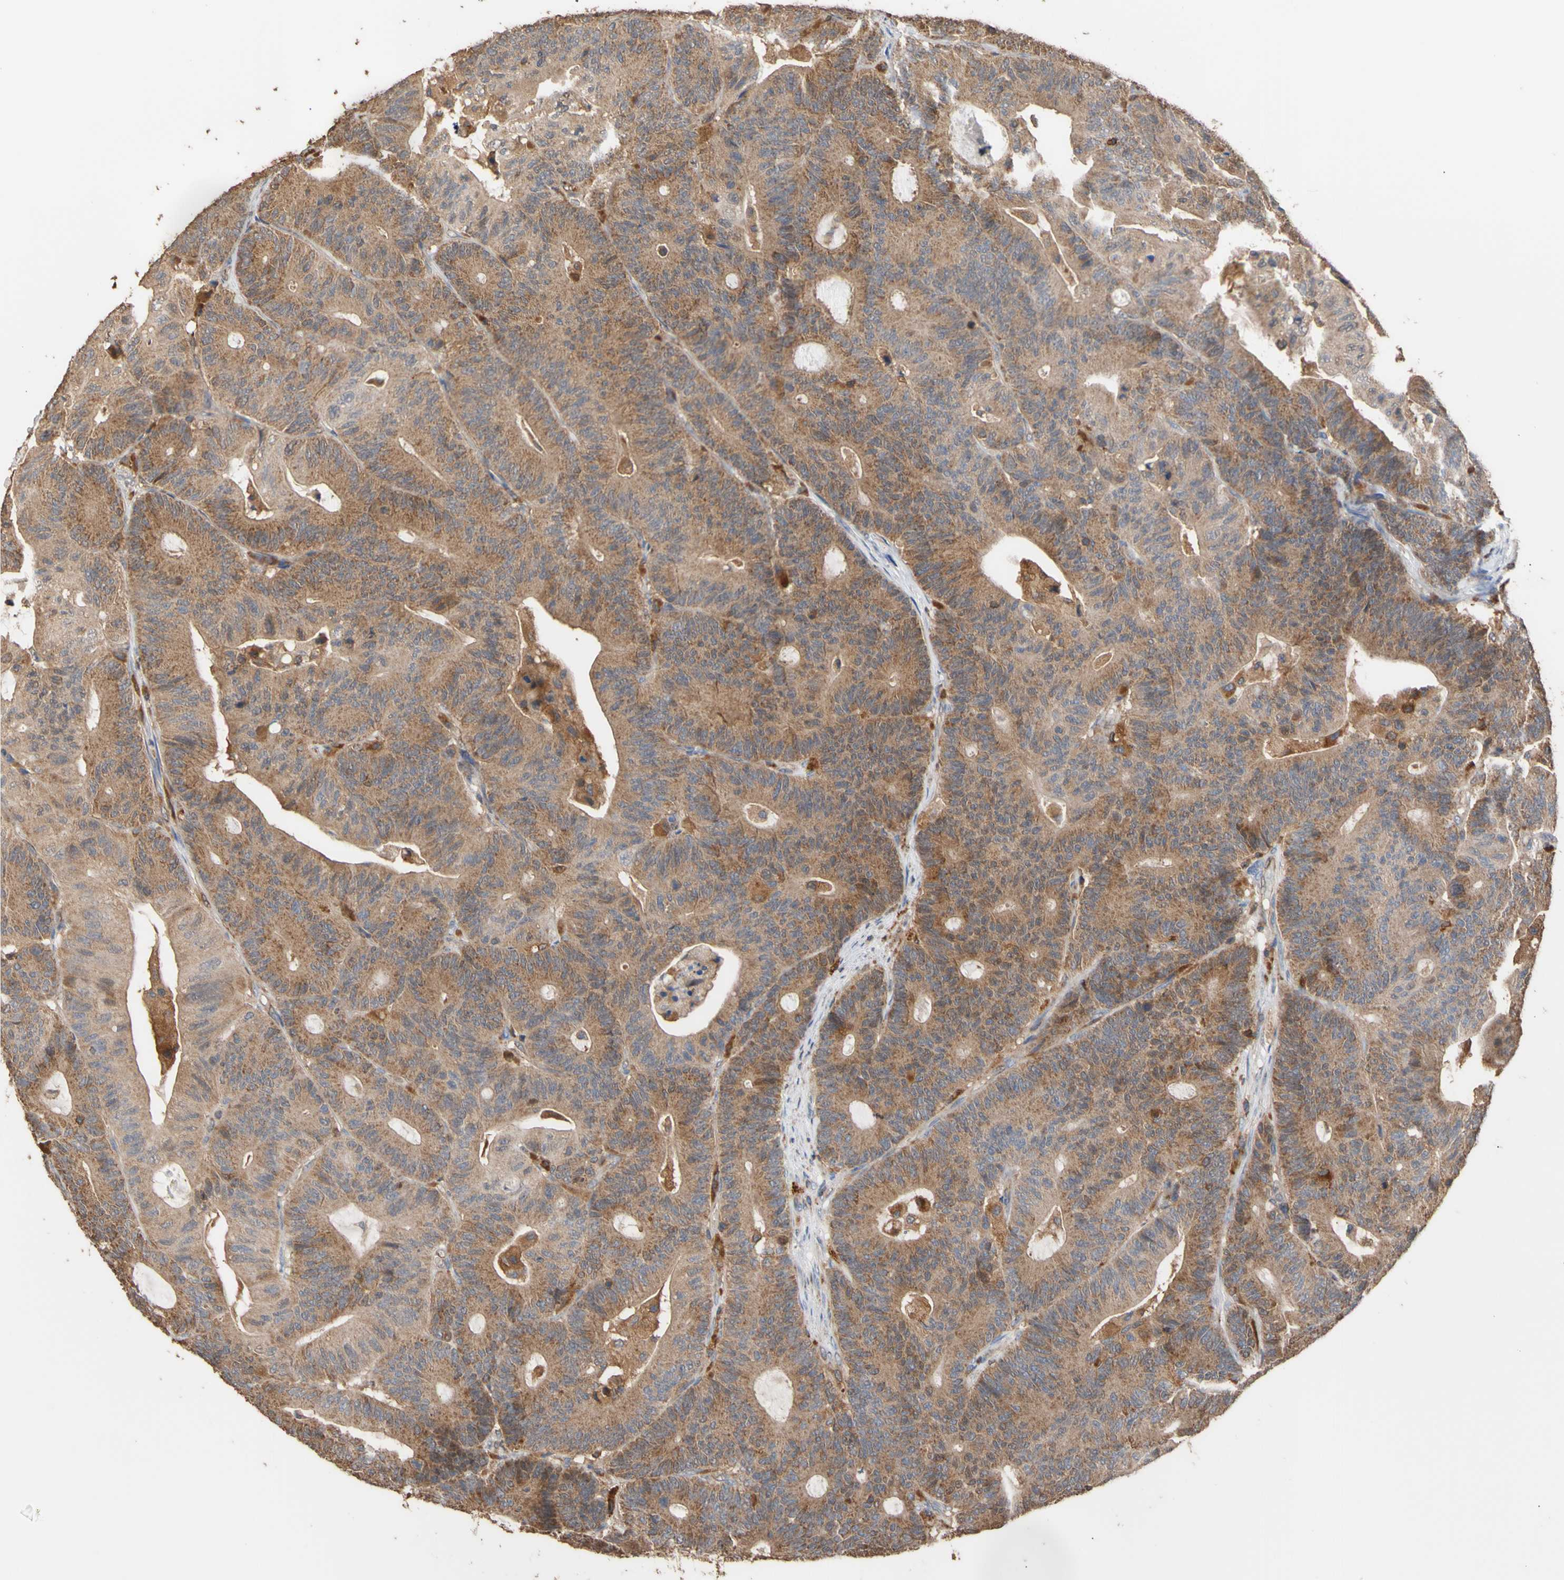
{"staining": {"intensity": "moderate", "quantity": ">75%", "location": "cytoplasmic/membranous"}, "tissue": "colorectal cancer", "cell_type": "Tumor cells", "image_type": "cancer", "snomed": [{"axis": "morphology", "description": "Adenocarcinoma, NOS"}, {"axis": "topography", "description": "Colon"}], "caption": "This is an image of immunohistochemistry staining of adenocarcinoma (colorectal), which shows moderate expression in the cytoplasmic/membranous of tumor cells.", "gene": "ALDH9A1", "patient": {"sex": "female", "age": 84}}